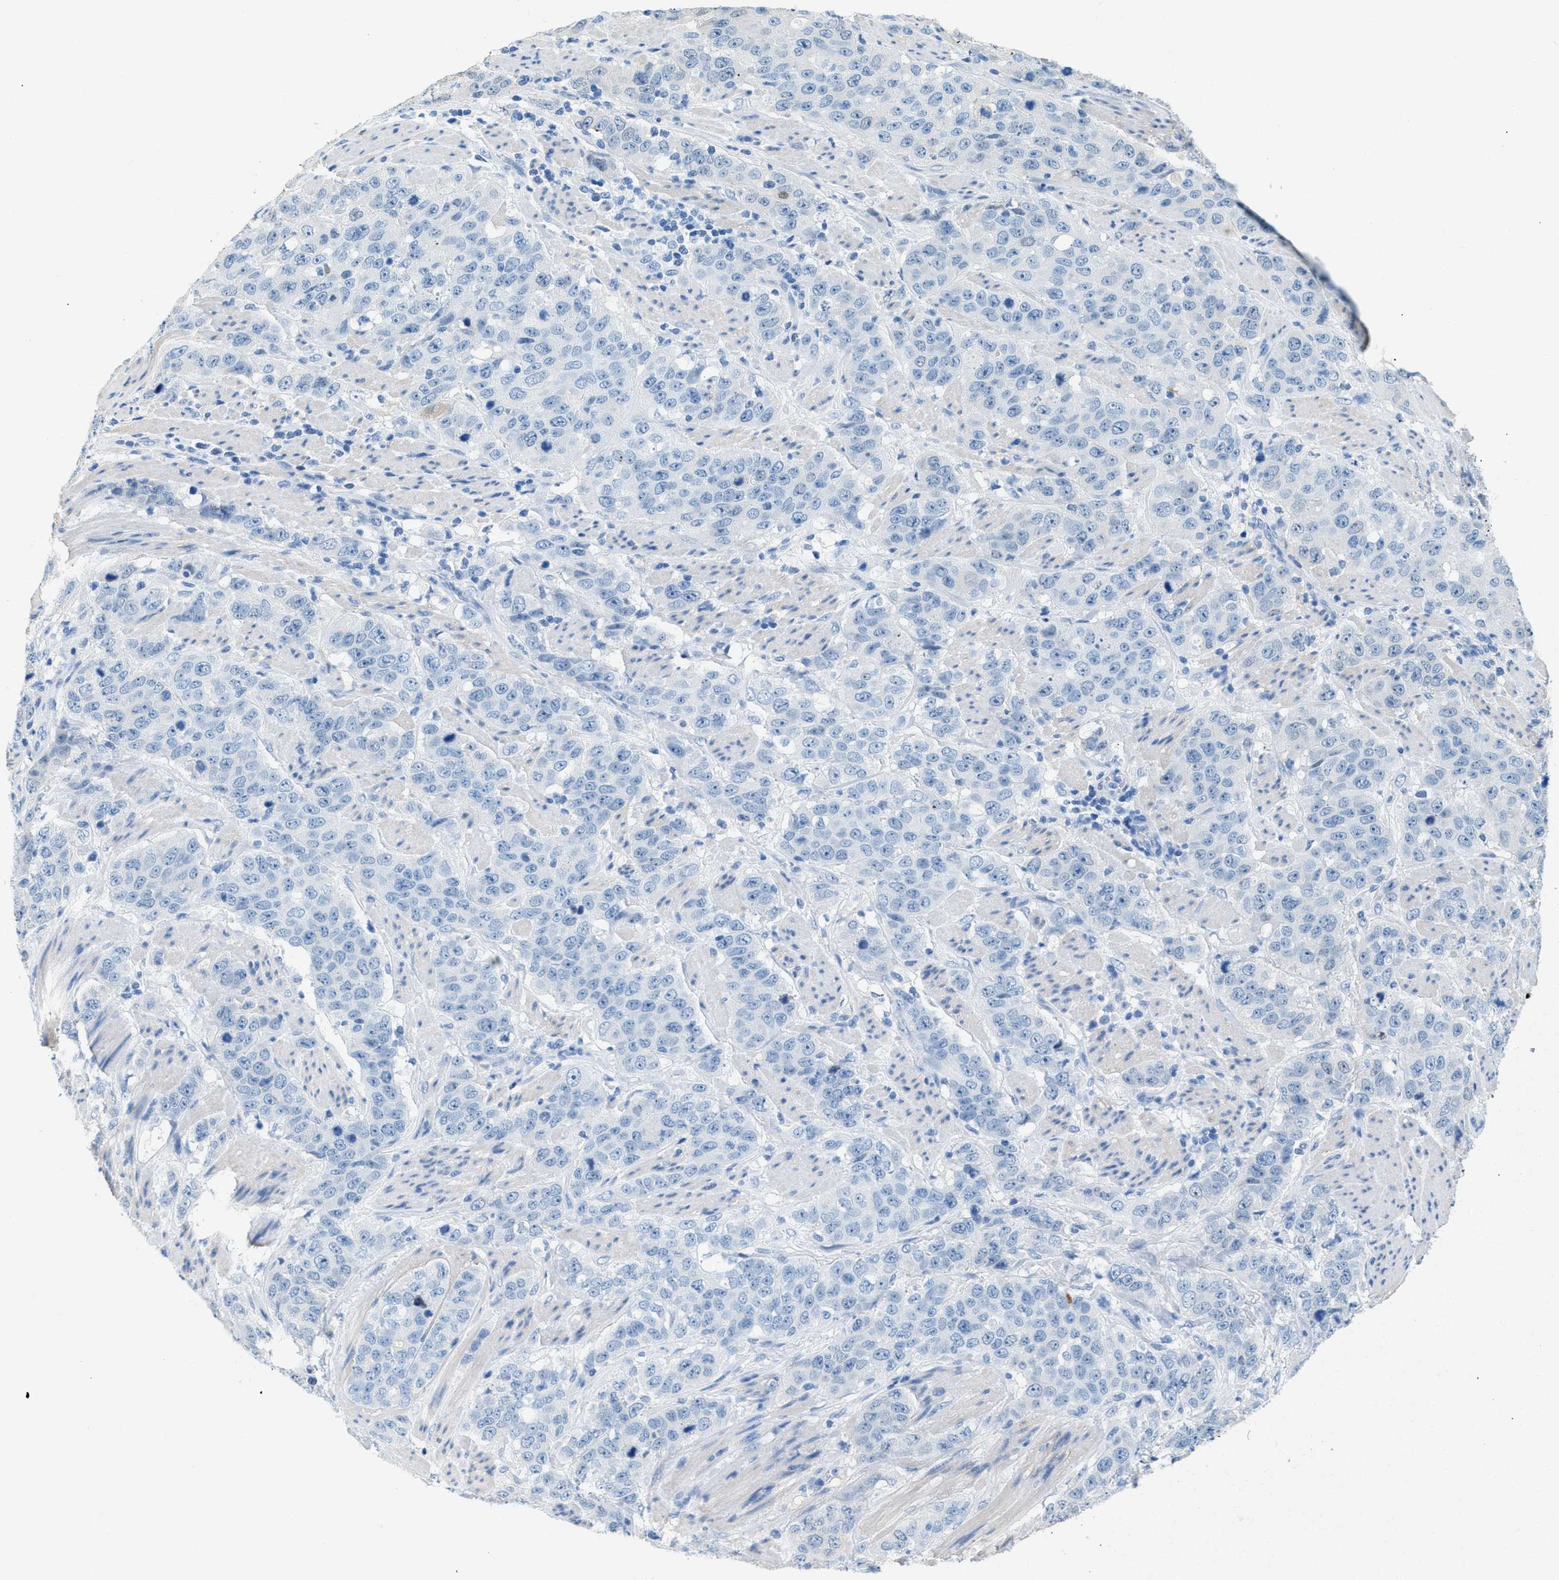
{"staining": {"intensity": "negative", "quantity": "none", "location": "none"}, "tissue": "stomach cancer", "cell_type": "Tumor cells", "image_type": "cancer", "snomed": [{"axis": "morphology", "description": "Adenocarcinoma, NOS"}, {"axis": "topography", "description": "Stomach"}], "caption": "An IHC histopathology image of stomach cancer (adenocarcinoma) is shown. There is no staining in tumor cells of stomach cancer (adenocarcinoma).", "gene": "SPAM1", "patient": {"sex": "male", "age": 48}}